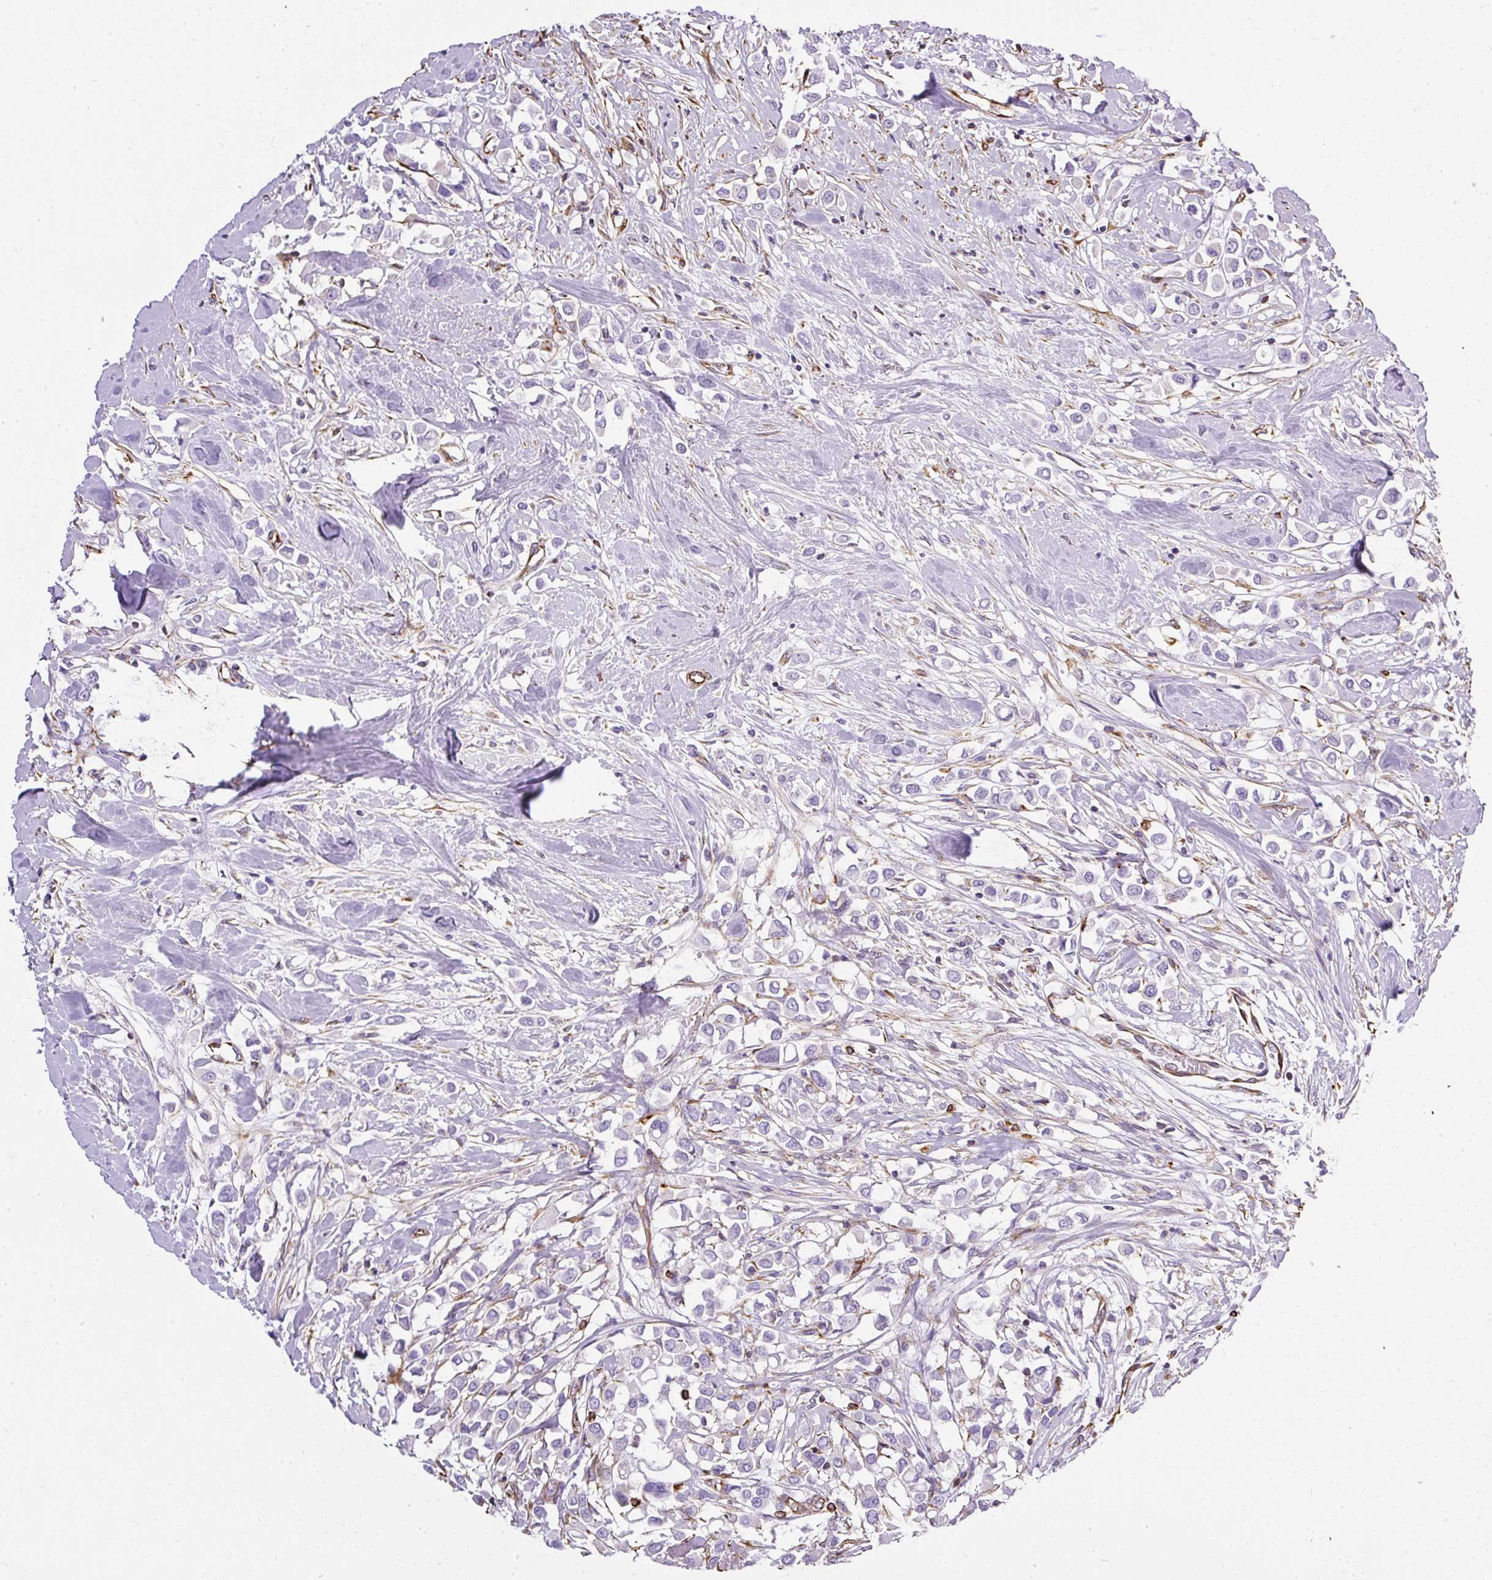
{"staining": {"intensity": "negative", "quantity": "none", "location": "none"}, "tissue": "breast cancer", "cell_type": "Tumor cells", "image_type": "cancer", "snomed": [{"axis": "morphology", "description": "Duct carcinoma"}, {"axis": "topography", "description": "Breast"}], "caption": "This is an immunohistochemistry micrograph of breast cancer. There is no staining in tumor cells.", "gene": "PLS1", "patient": {"sex": "female", "age": 61}}